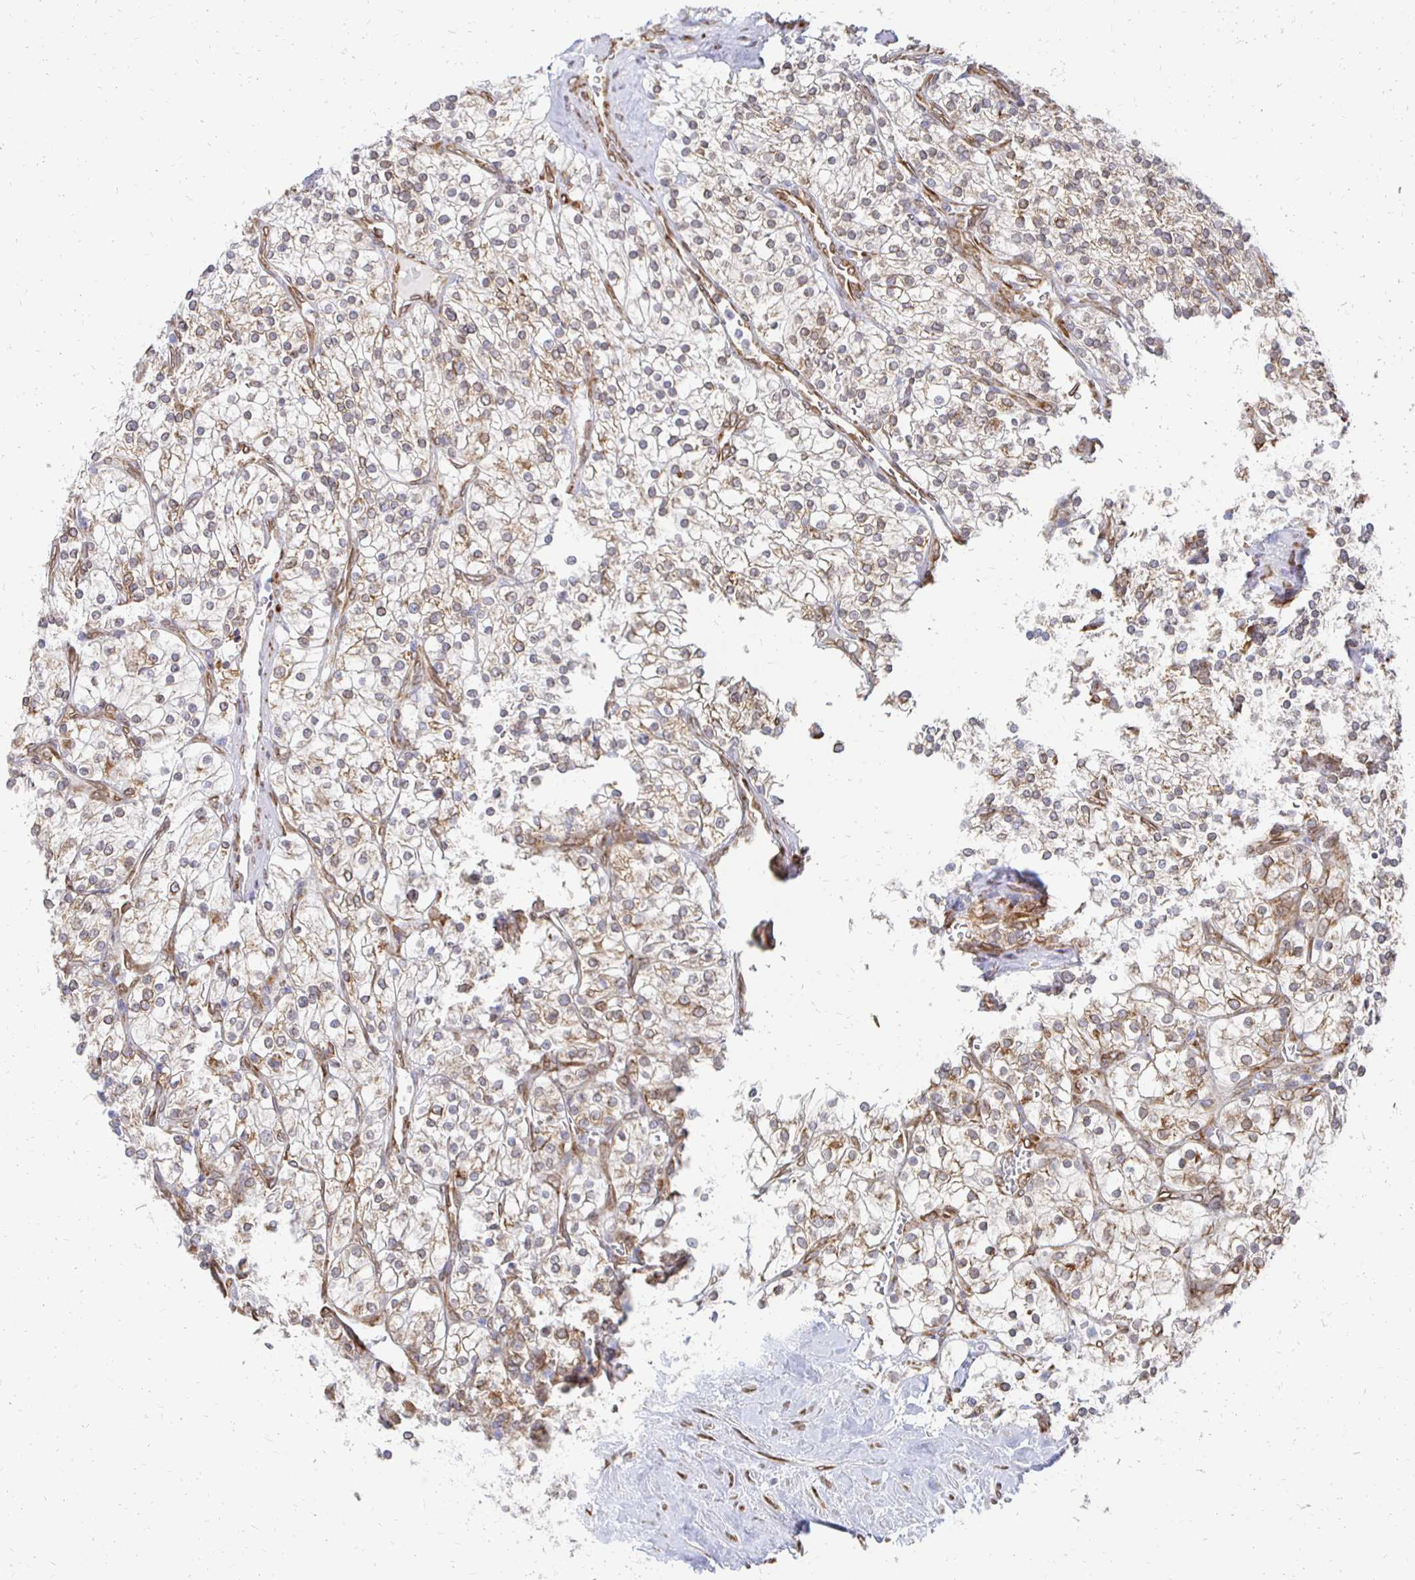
{"staining": {"intensity": "moderate", "quantity": "25%-75%", "location": "cytoplasmic/membranous,nuclear"}, "tissue": "renal cancer", "cell_type": "Tumor cells", "image_type": "cancer", "snomed": [{"axis": "morphology", "description": "Adenocarcinoma, NOS"}, {"axis": "topography", "description": "Kidney"}], "caption": "Immunohistochemical staining of human renal cancer reveals moderate cytoplasmic/membranous and nuclear protein positivity in about 25%-75% of tumor cells. (Brightfield microscopy of DAB IHC at high magnification).", "gene": "PELI3", "patient": {"sex": "male", "age": 80}}